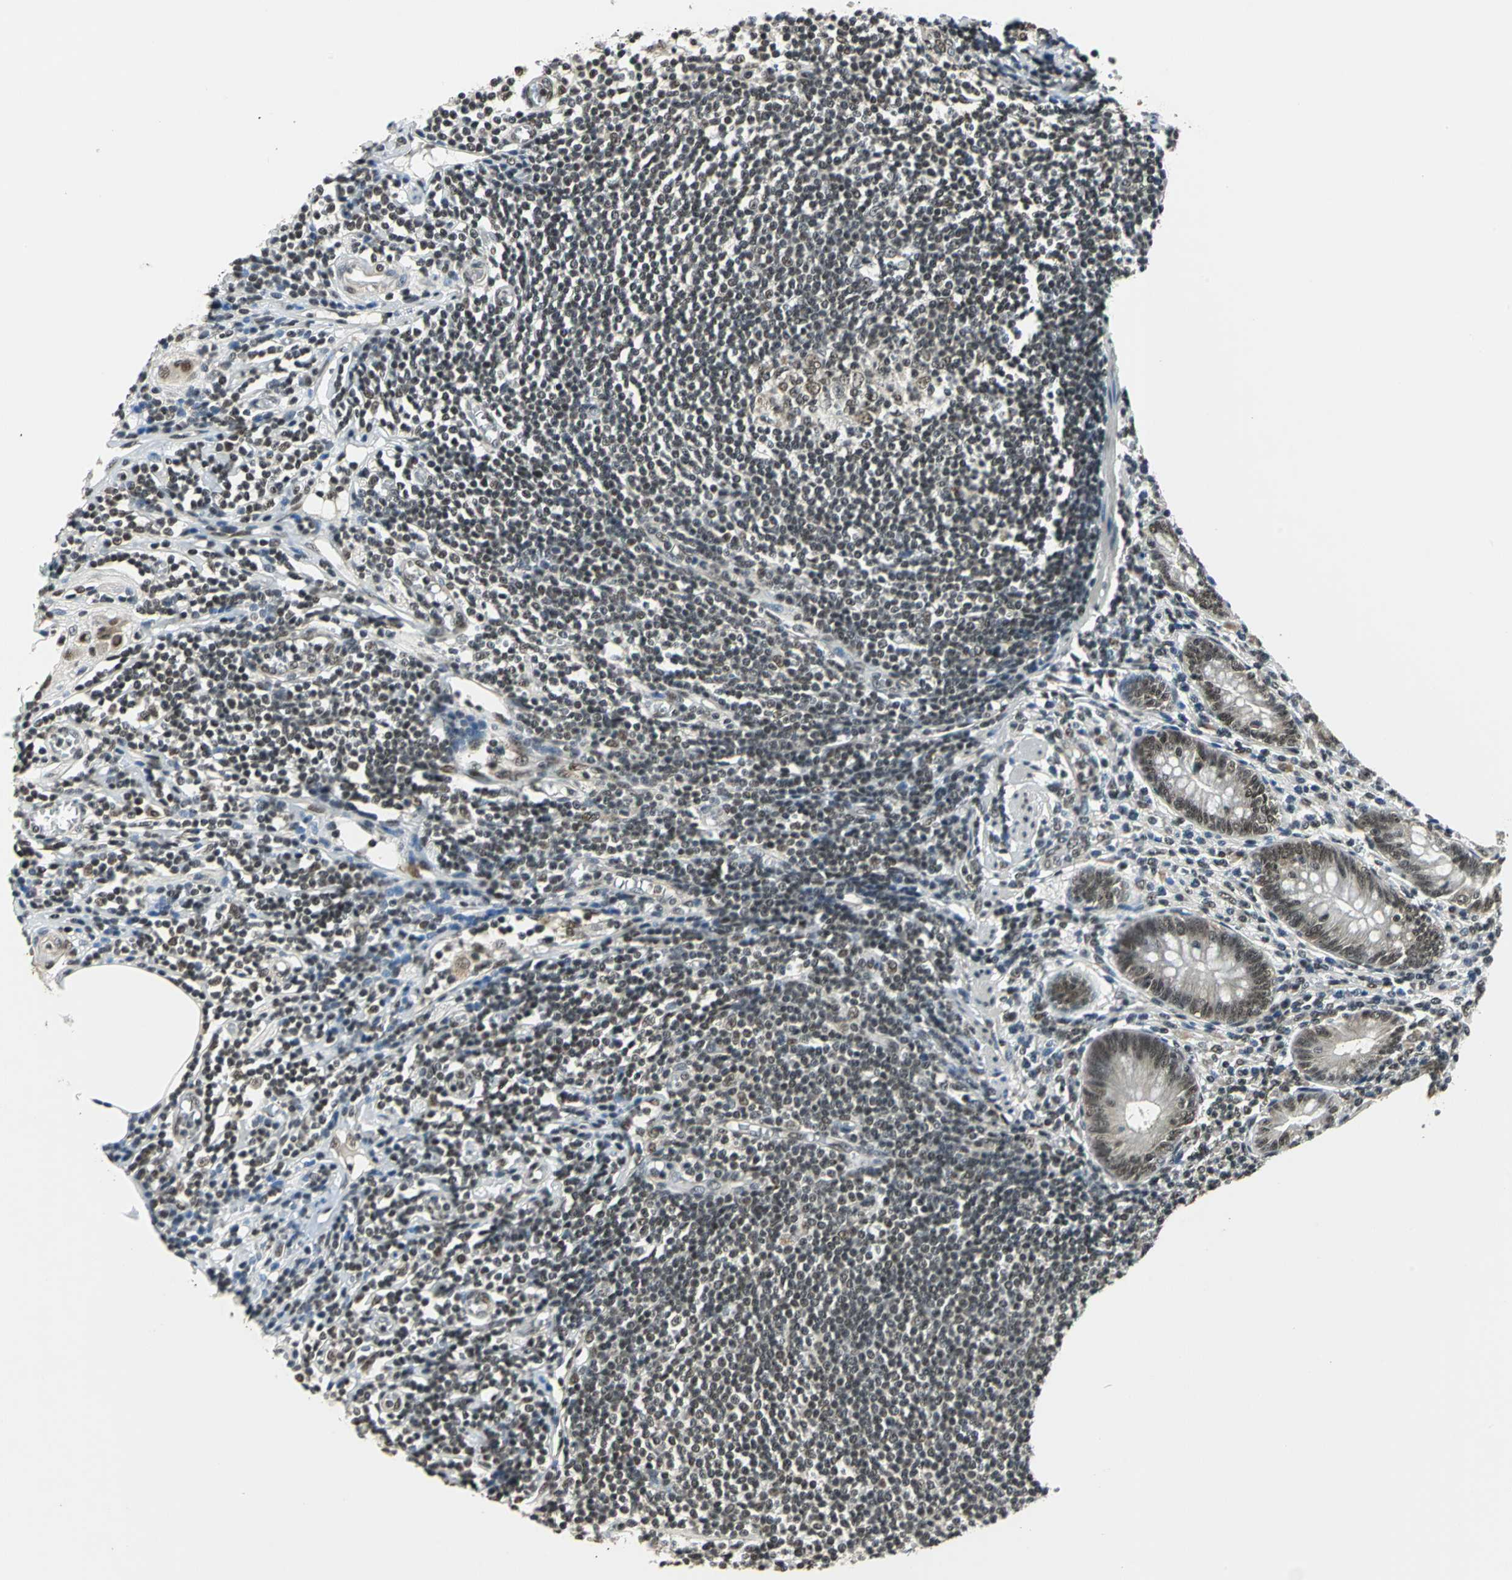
{"staining": {"intensity": "strong", "quantity": ">75%", "location": "nuclear"}, "tissue": "appendix", "cell_type": "Glandular cells", "image_type": "normal", "snomed": [{"axis": "morphology", "description": "Normal tissue, NOS"}, {"axis": "morphology", "description": "Inflammation, NOS"}, {"axis": "topography", "description": "Appendix"}], "caption": "Immunohistochemical staining of benign appendix exhibits >75% levels of strong nuclear protein expression in approximately >75% of glandular cells. (brown staining indicates protein expression, while blue staining denotes nuclei).", "gene": "RBM14", "patient": {"sex": "male", "age": 46}}